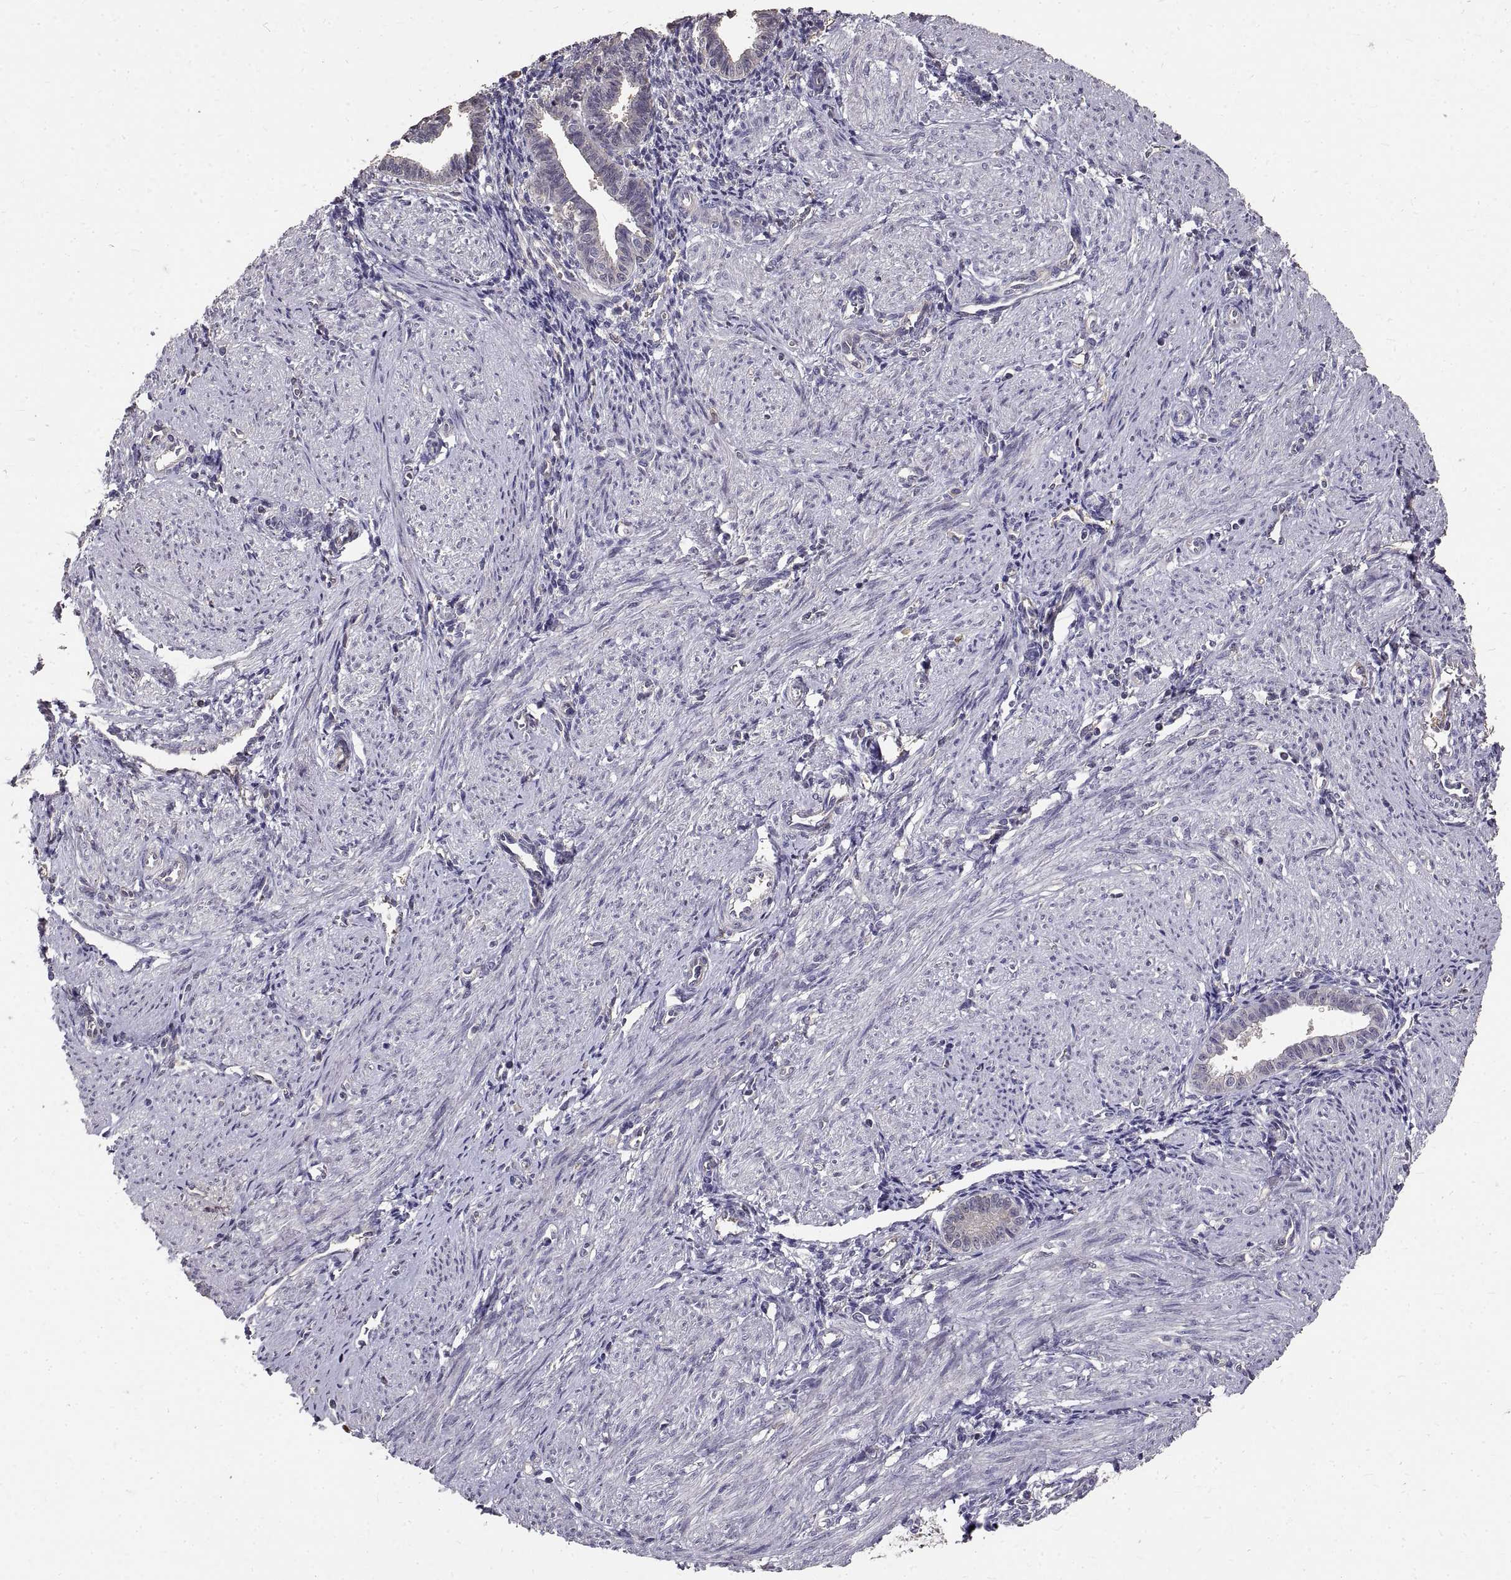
{"staining": {"intensity": "negative", "quantity": "none", "location": "none"}, "tissue": "endometrium", "cell_type": "Cells in endometrial stroma", "image_type": "normal", "snomed": [{"axis": "morphology", "description": "Normal tissue, NOS"}, {"axis": "topography", "description": "Endometrium"}], "caption": "DAB immunohistochemical staining of normal endometrium demonstrates no significant expression in cells in endometrial stroma.", "gene": "PEA15", "patient": {"sex": "female", "age": 37}}